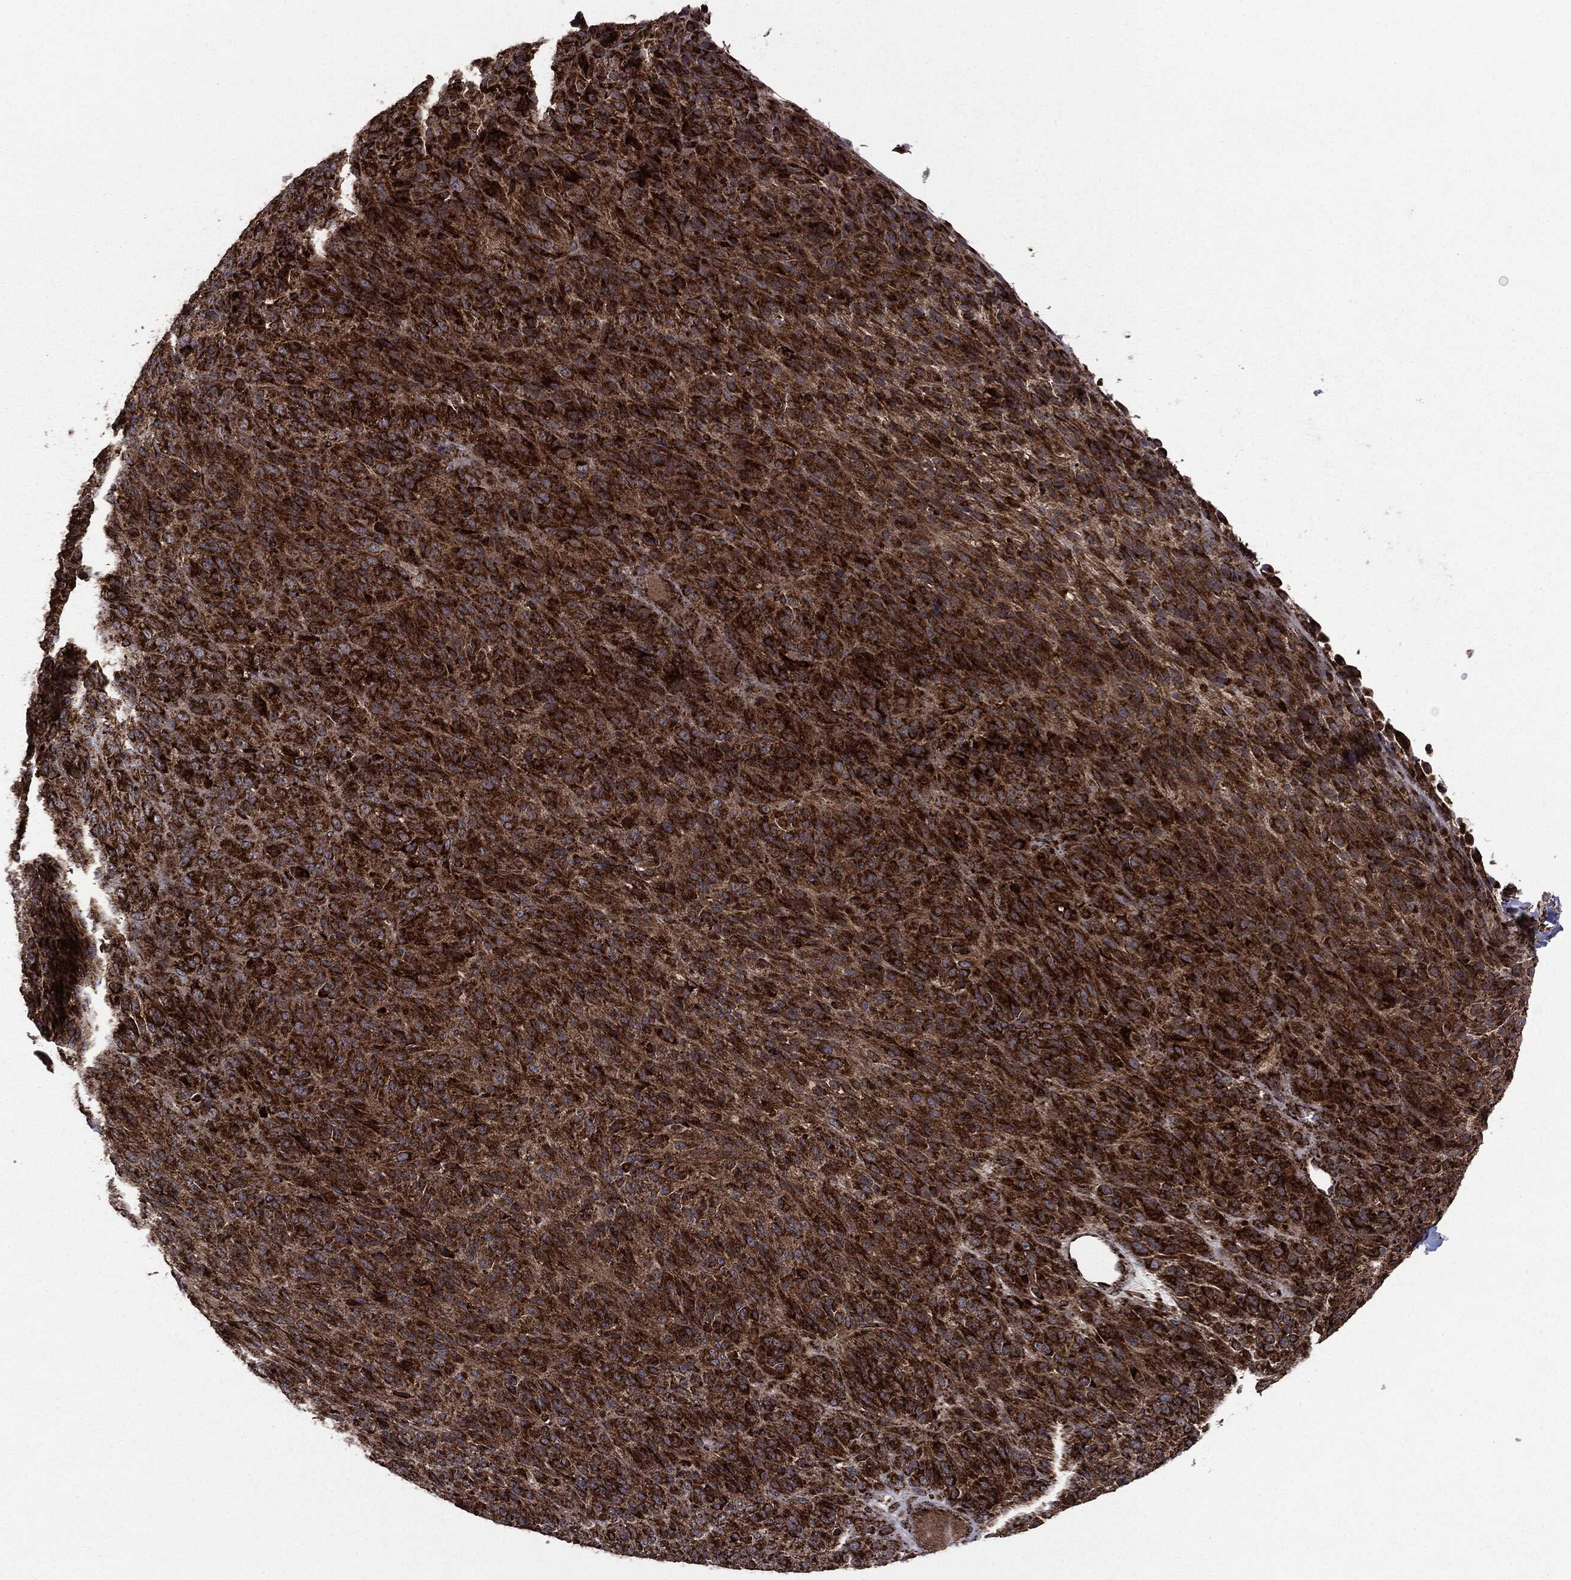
{"staining": {"intensity": "strong", "quantity": ">75%", "location": "cytoplasmic/membranous"}, "tissue": "melanoma", "cell_type": "Tumor cells", "image_type": "cancer", "snomed": [{"axis": "morphology", "description": "Malignant melanoma, Metastatic site"}, {"axis": "topography", "description": "Brain"}], "caption": "Immunohistochemical staining of human melanoma displays high levels of strong cytoplasmic/membranous protein expression in approximately >75% of tumor cells.", "gene": "MAP2K1", "patient": {"sex": "female", "age": 56}}